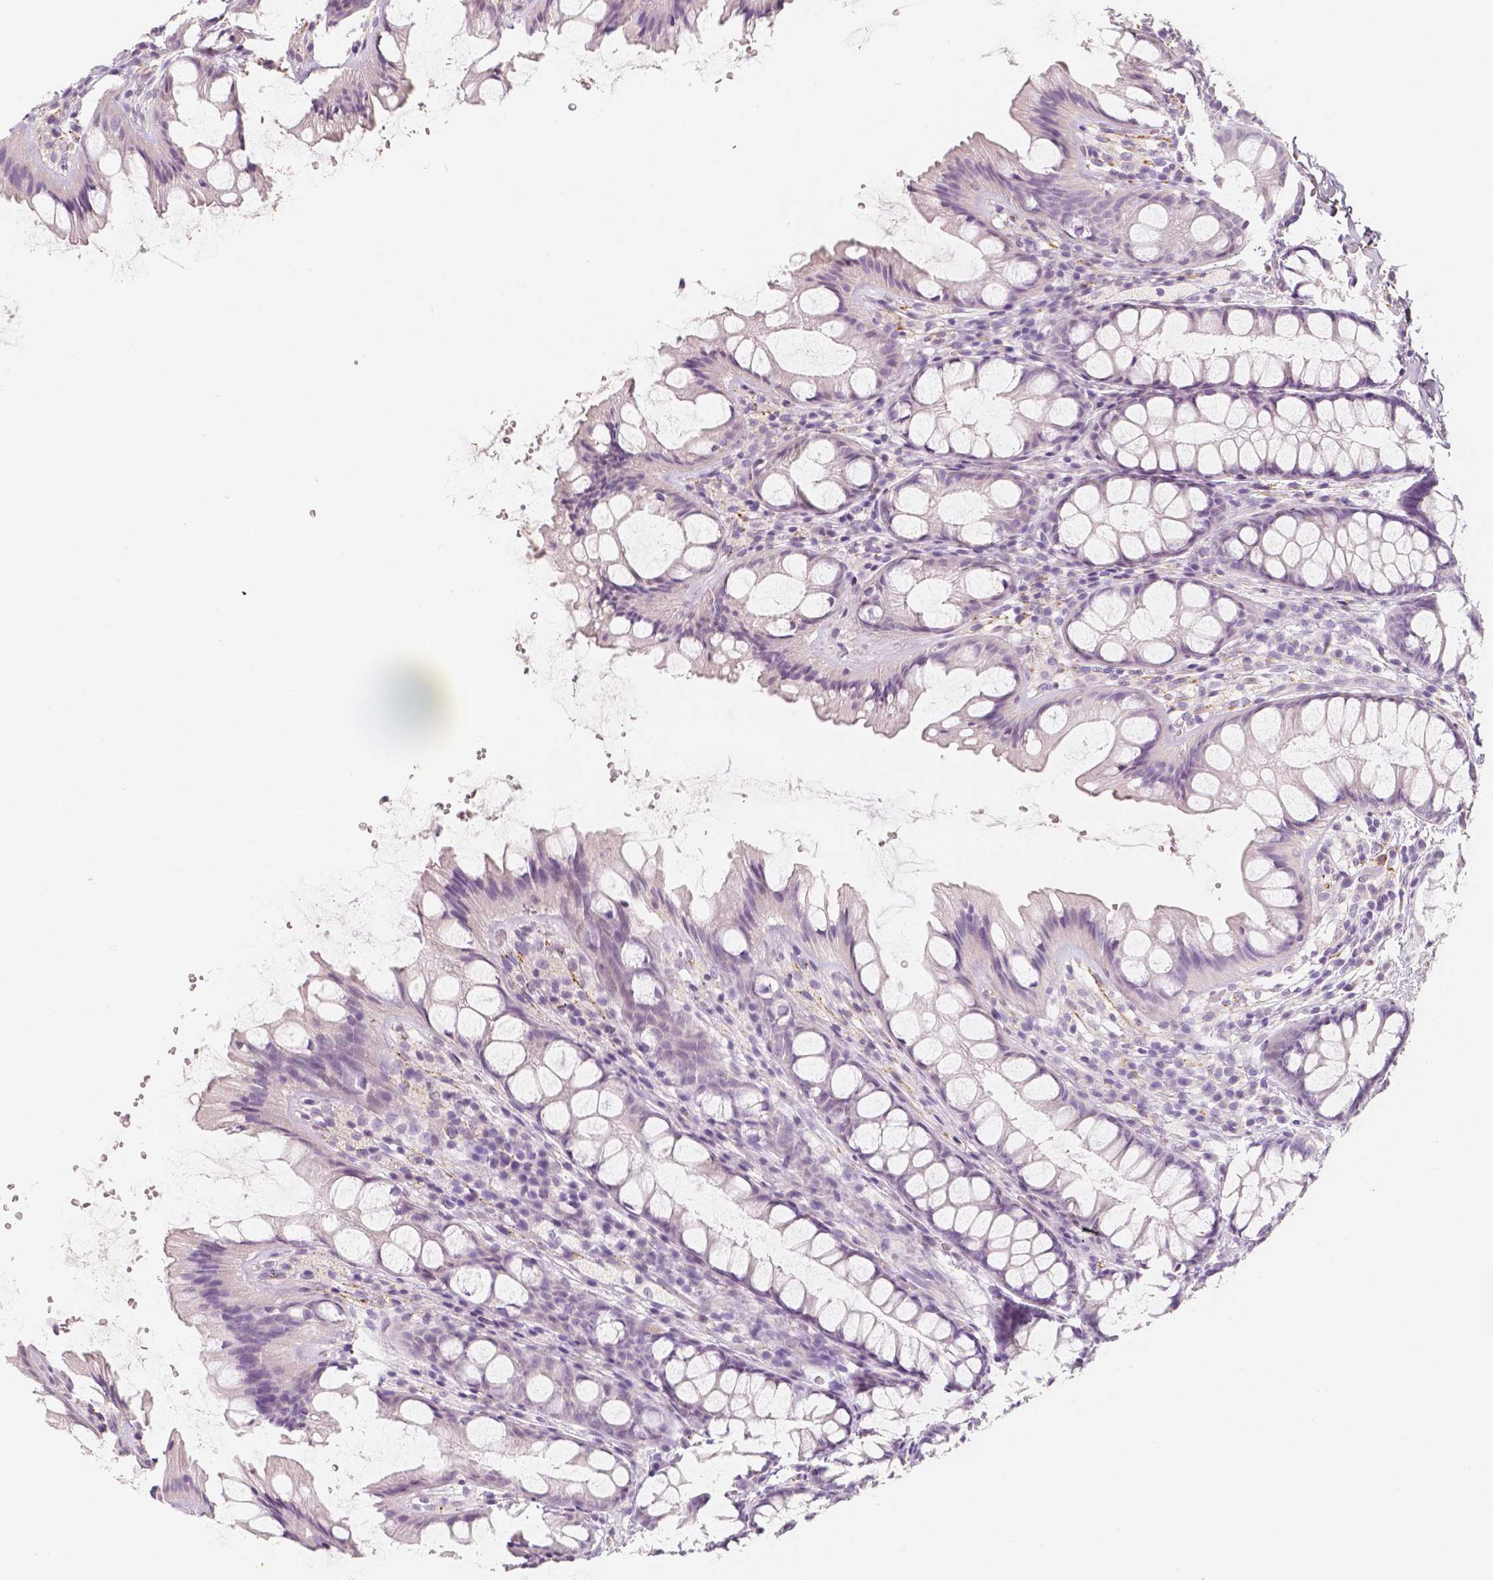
{"staining": {"intensity": "negative", "quantity": "none", "location": "none"}, "tissue": "colon", "cell_type": "Endothelial cells", "image_type": "normal", "snomed": [{"axis": "morphology", "description": "Normal tissue, NOS"}, {"axis": "topography", "description": "Colon"}], "caption": "Immunohistochemistry (IHC) photomicrograph of unremarkable human colon stained for a protein (brown), which reveals no expression in endothelial cells. The staining was performed using DAB (3,3'-diaminobenzidine) to visualize the protein expression in brown, while the nuclei were stained in blue with hematoxylin (Magnification: 20x).", "gene": "NECAB2", "patient": {"sex": "male", "age": 47}}